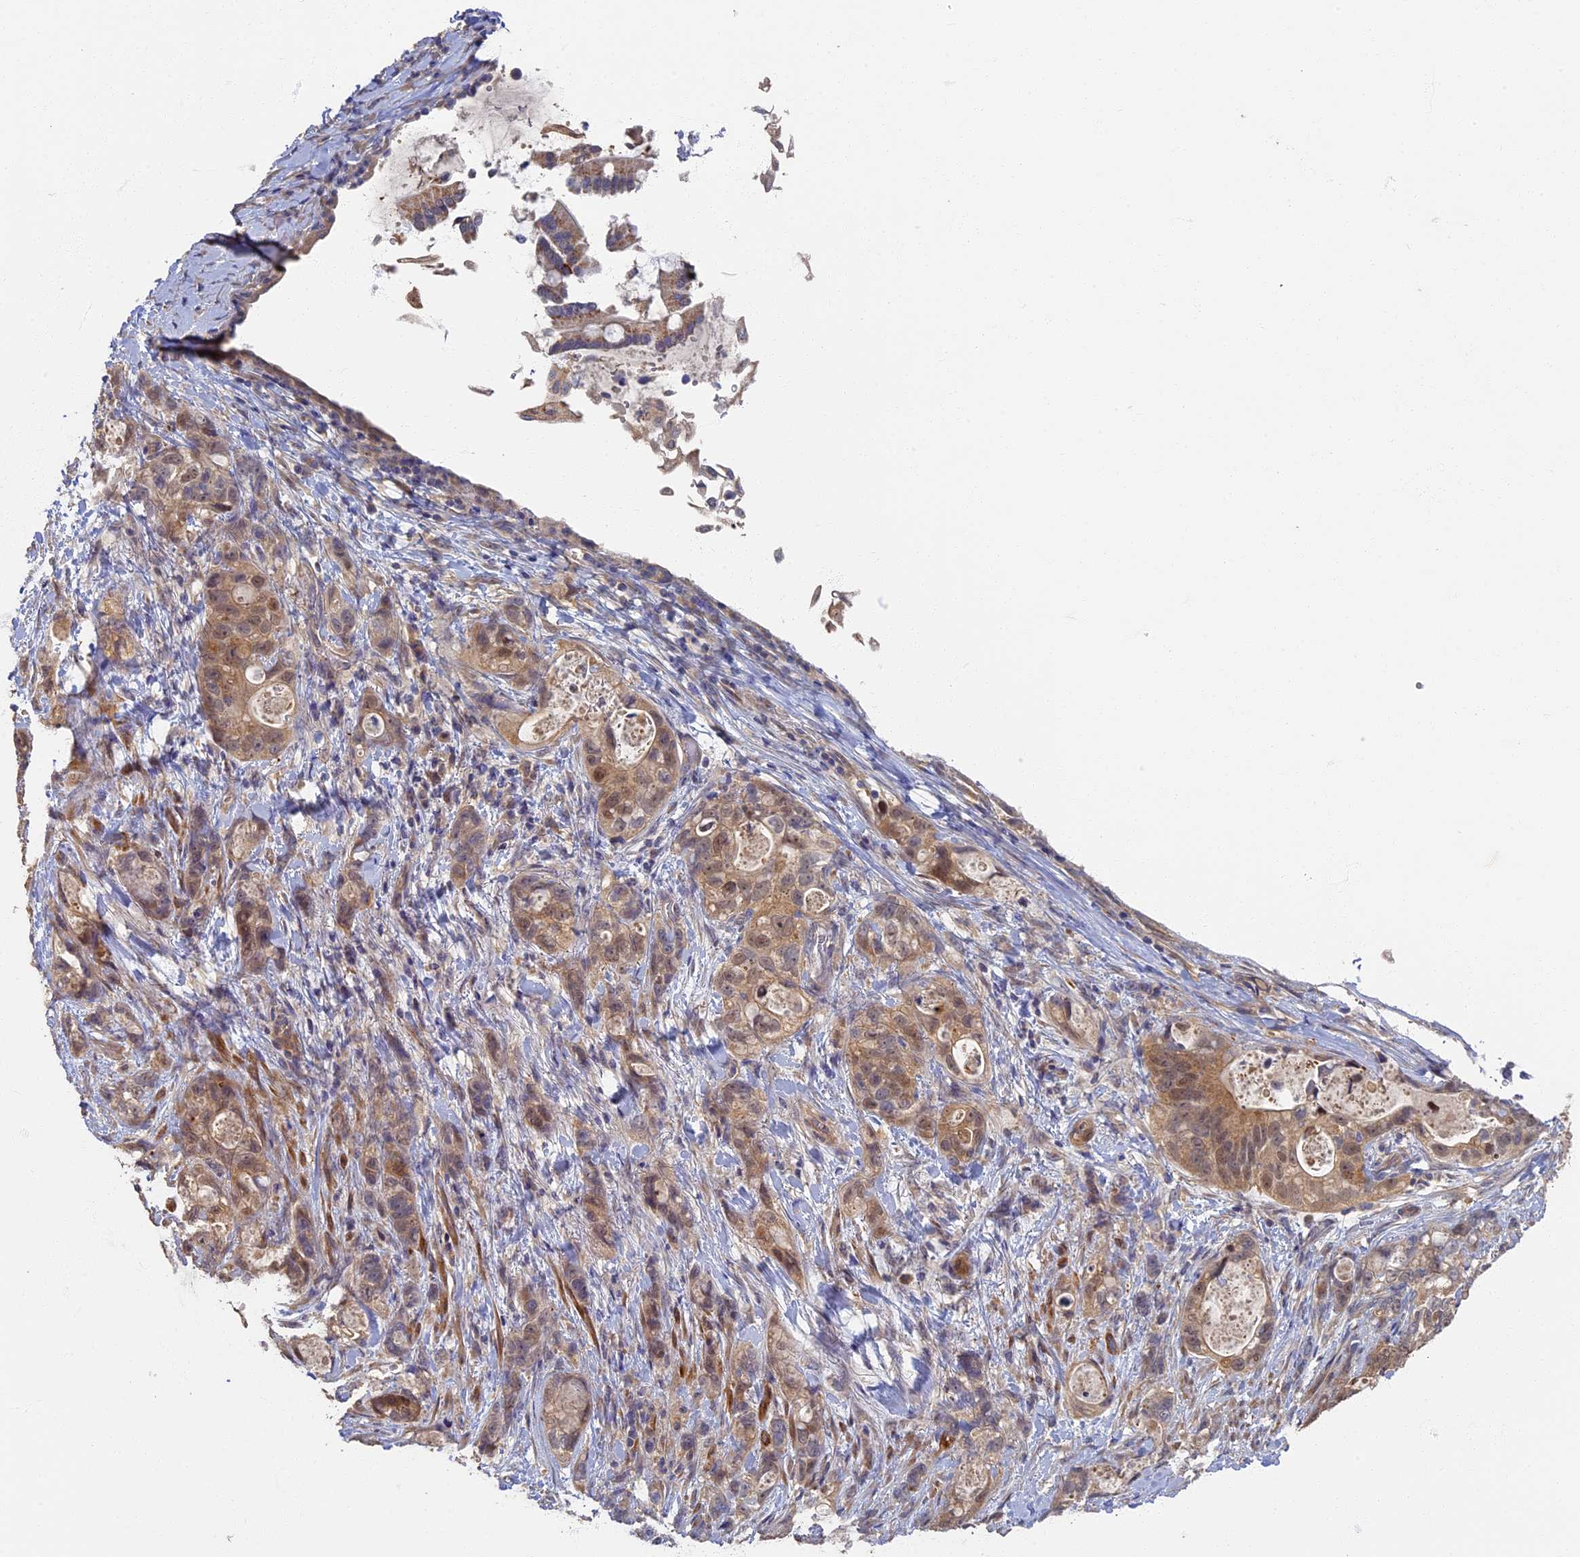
{"staining": {"intensity": "moderate", "quantity": "25%-75%", "location": "cytoplasmic/membranous,nuclear"}, "tissue": "stomach cancer", "cell_type": "Tumor cells", "image_type": "cancer", "snomed": [{"axis": "morphology", "description": "Normal tissue, NOS"}, {"axis": "morphology", "description": "Adenocarcinoma, NOS"}, {"axis": "topography", "description": "Stomach"}], "caption": "Brown immunohistochemical staining in adenocarcinoma (stomach) reveals moderate cytoplasmic/membranous and nuclear expression in about 25%-75% of tumor cells.", "gene": "RSPH3", "patient": {"sex": "female", "age": 89}}